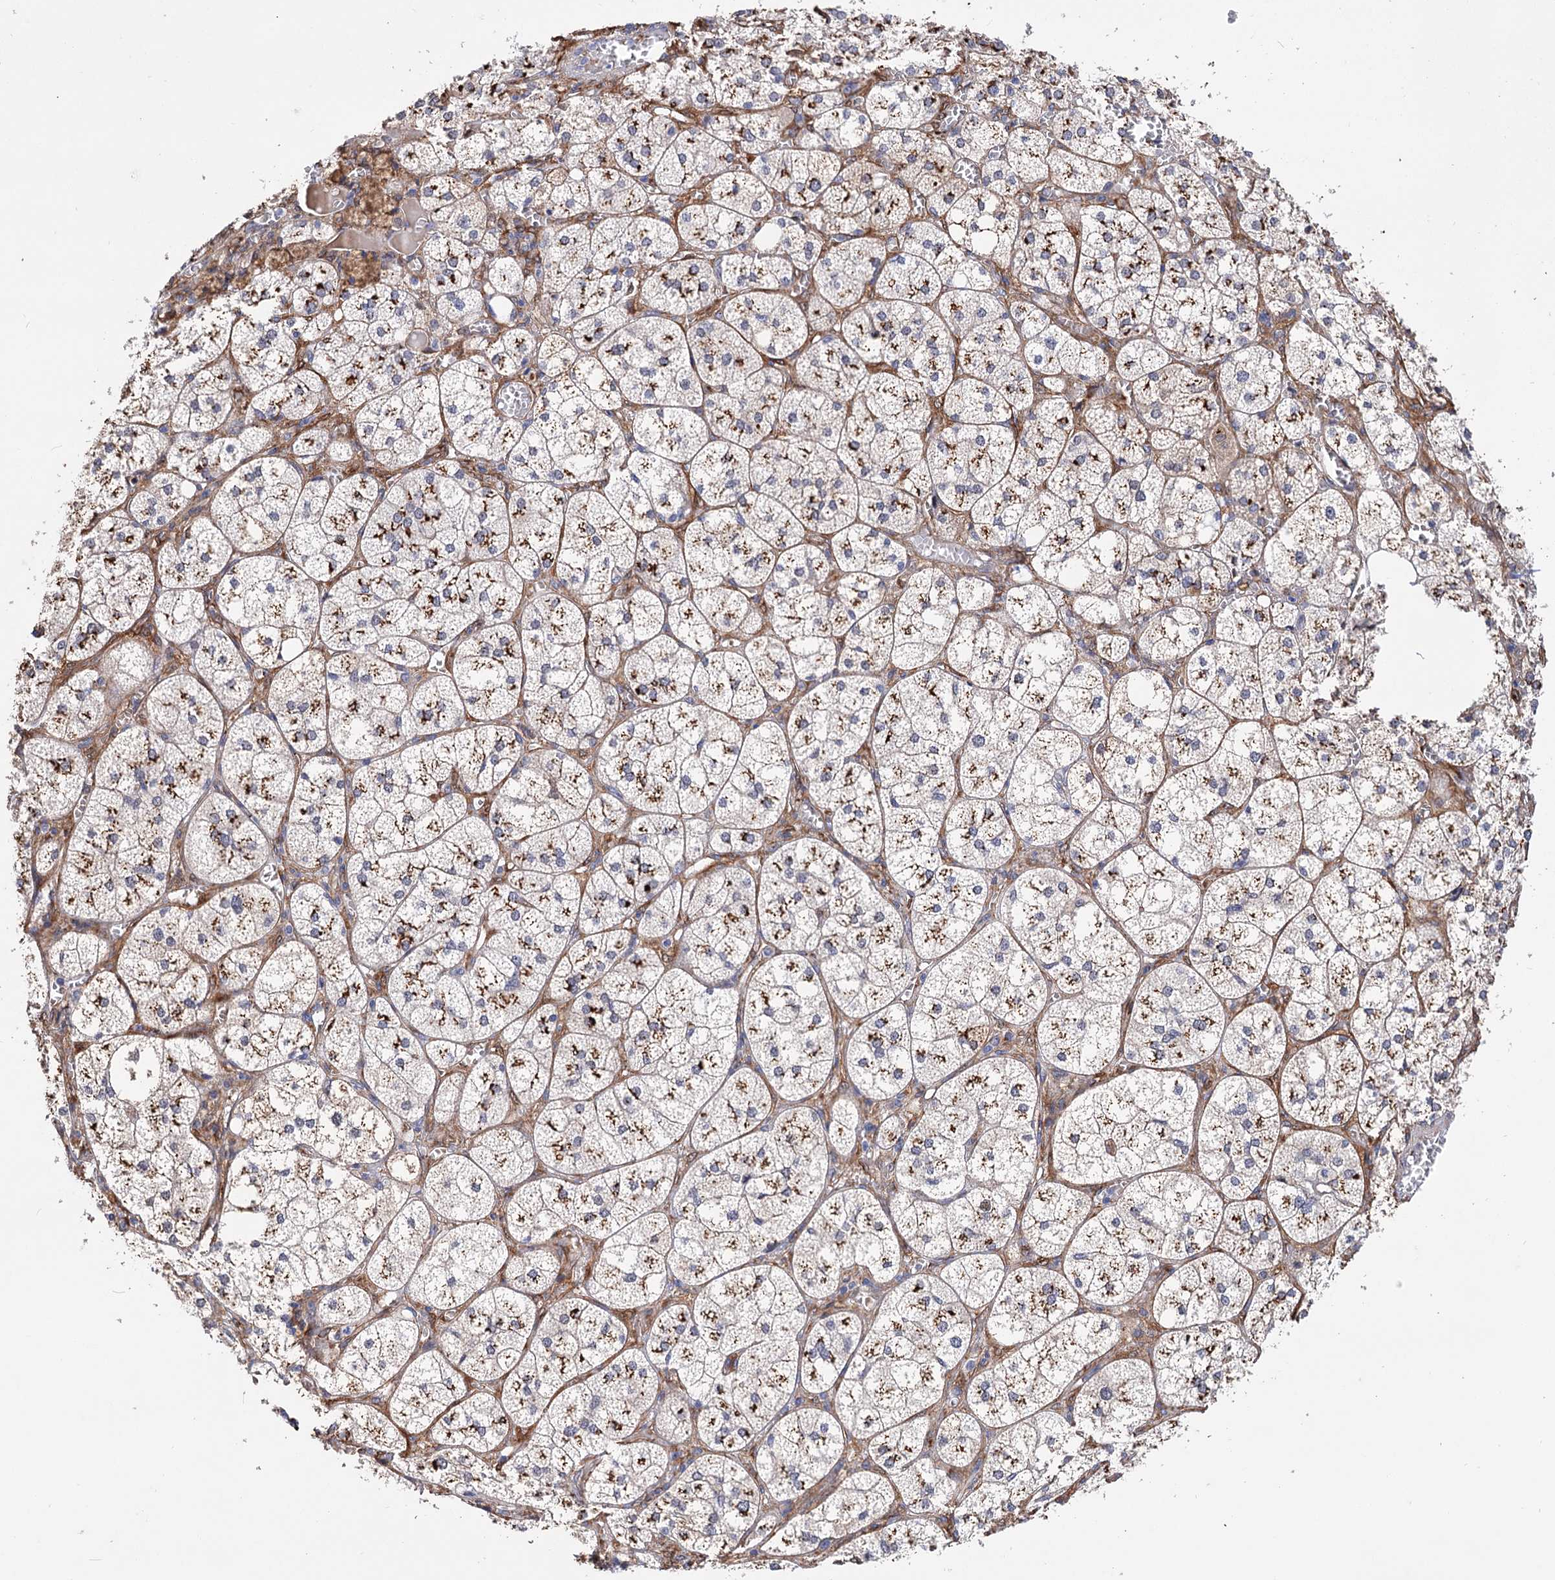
{"staining": {"intensity": "moderate", "quantity": ">75%", "location": "cytoplasmic/membranous"}, "tissue": "adrenal gland", "cell_type": "Glandular cells", "image_type": "normal", "snomed": [{"axis": "morphology", "description": "Normal tissue, NOS"}, {"axis": "topography", "description": "Adrenal gland"}], "caption": "IHC staining of normal adrenal gland, which demonstrates medium levels of moderate cytoplasmic/membranous positivity in approximately >75% of glandular cells indicating moderate cytoplasmic/membranous protein positivity. The staining was performed using DAB (brown) for protein detection and nuclei were counterstained in hematoxylin (blue).", "gene": "C11orf96", "patient": {"sex": "female", "age": 61}}